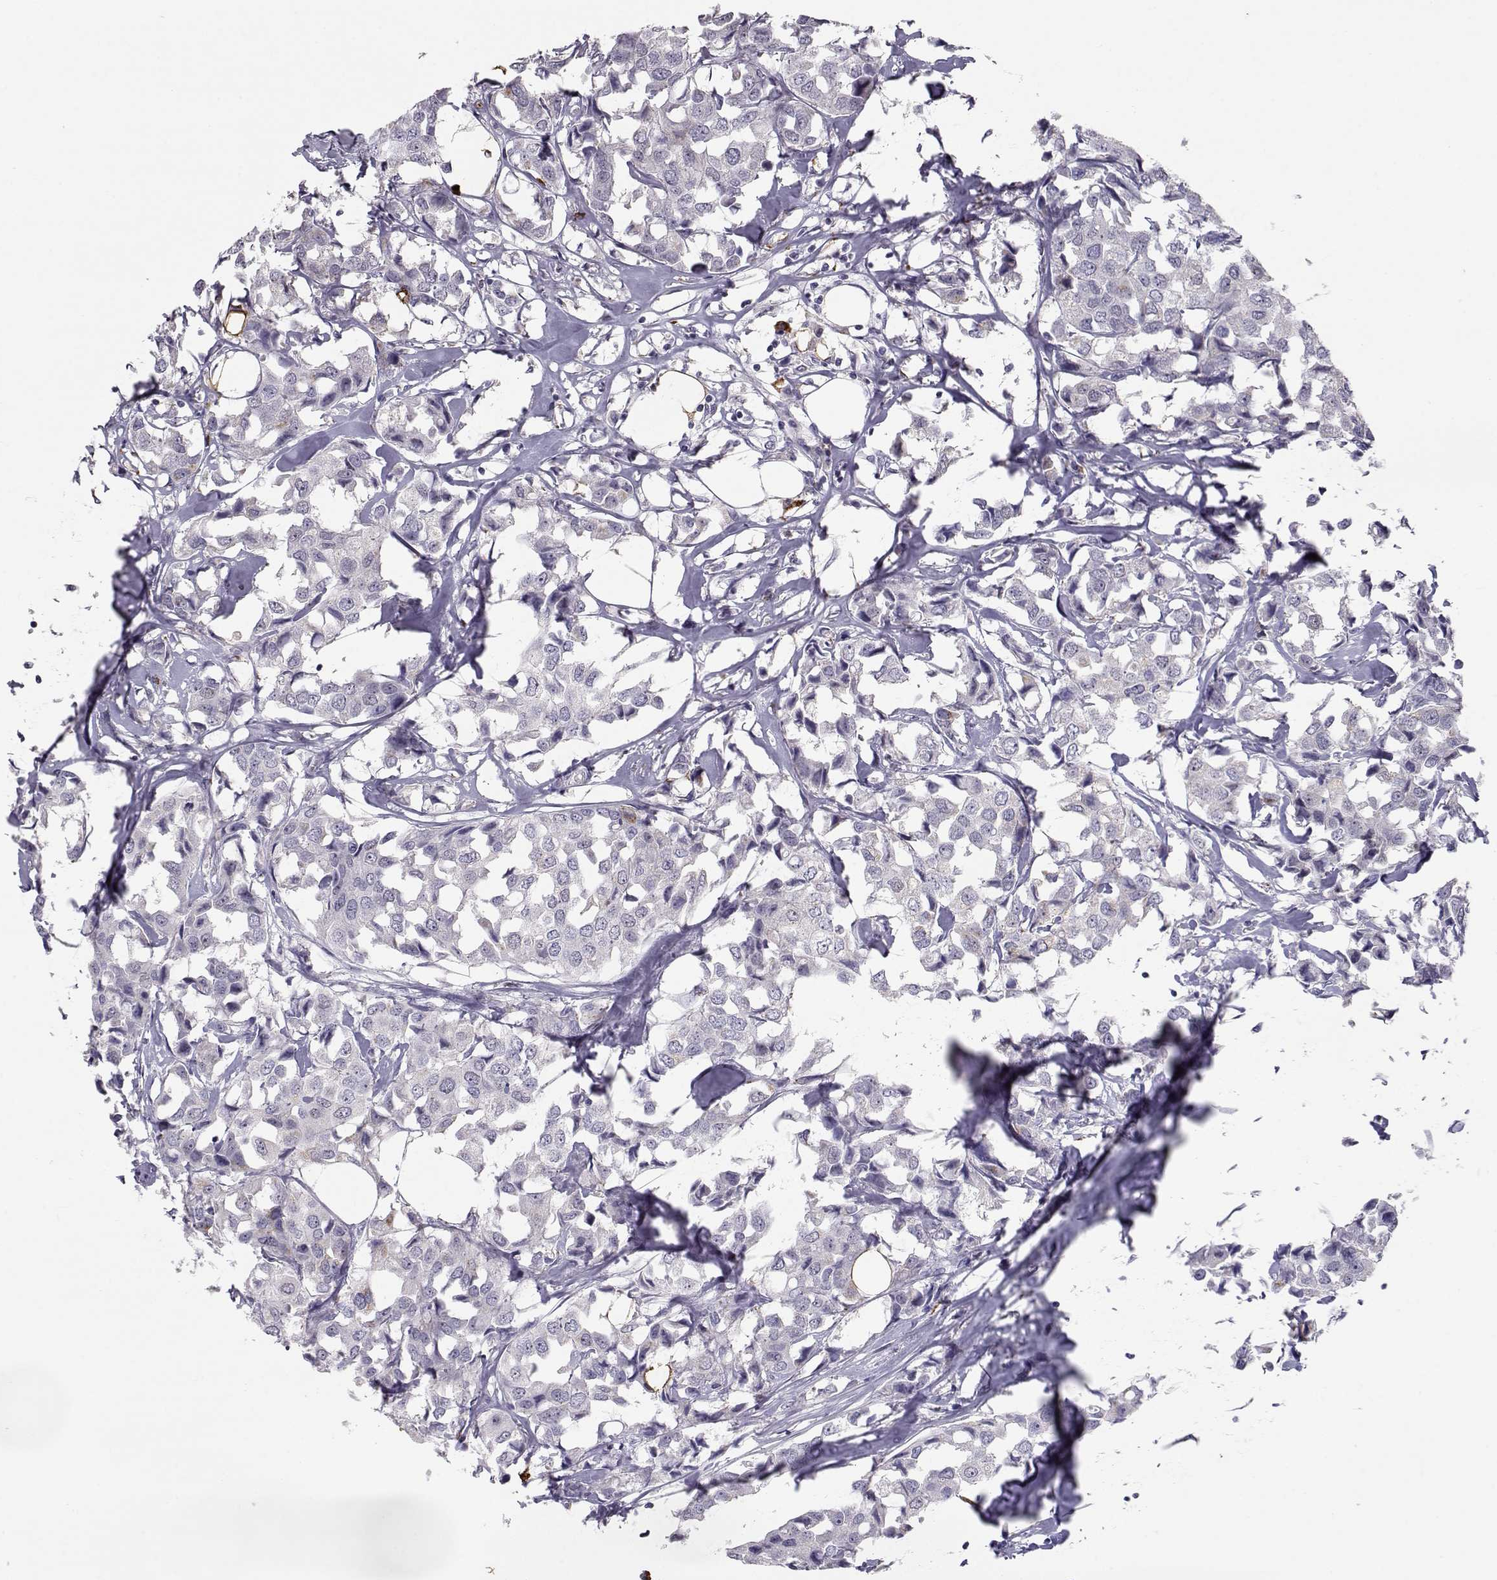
{"staining": {"intensity": "negative", "quantity": "none", "location": "none"}, "tissue": "breast cancer", "cell_type": "Tumor cells", "image_type": "cancer", "snomed": [{"axis": "morphology", "description": "Duct carcinoma"}, {"axis": "topography", "description": "Breast"}], "caption": "Immunohistochemistry photomicrograph of neoplastic tissue: invasive ductal carcinoma (breast) stained with DAB (3,3'-diaminobenzidine) demonstrates no significant protein positivity in tumor cells.", "gene": "NPVF", "patient": {"sex": "female", "age": 80}}